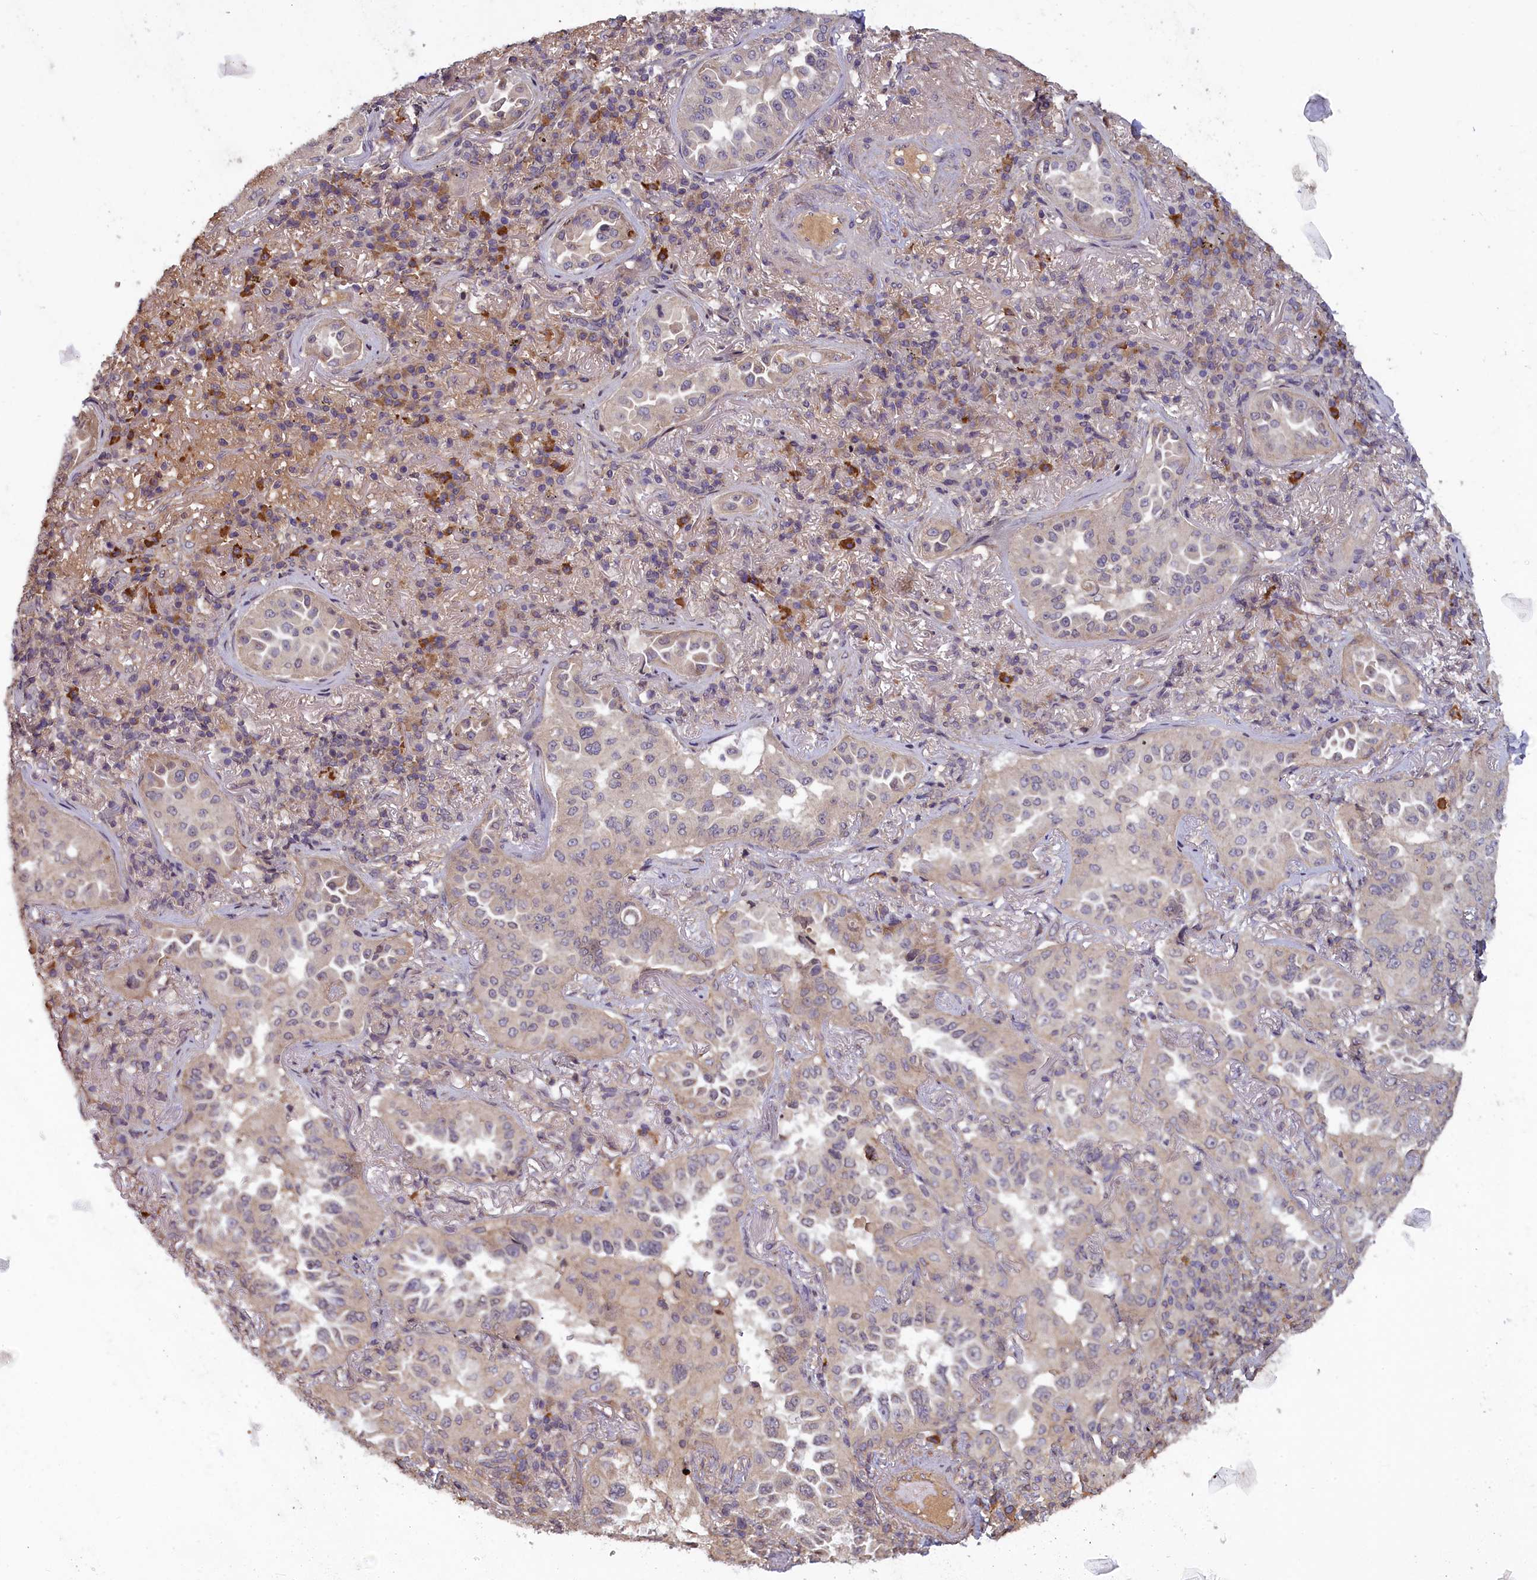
{"staining": {"intensity": "weak", "quantity": "<25%", "location": "cytoplasmic/membranous"}, "tissue": "lung cancer", "cell_type": "Tumor cells", "image_type": "cancer", "snomed": [{"axis": "morphology", "description": "Adenocarcinoma, NOS"}, {"axis": "topography", "description": "Lung"}], "caption": "Immunohistochemical staining of adenocarcinoma (lung) reveals no significant expression in tumor cells.", "gene": "NUDT6", "patient": {"sex": "female", "age": 69}}